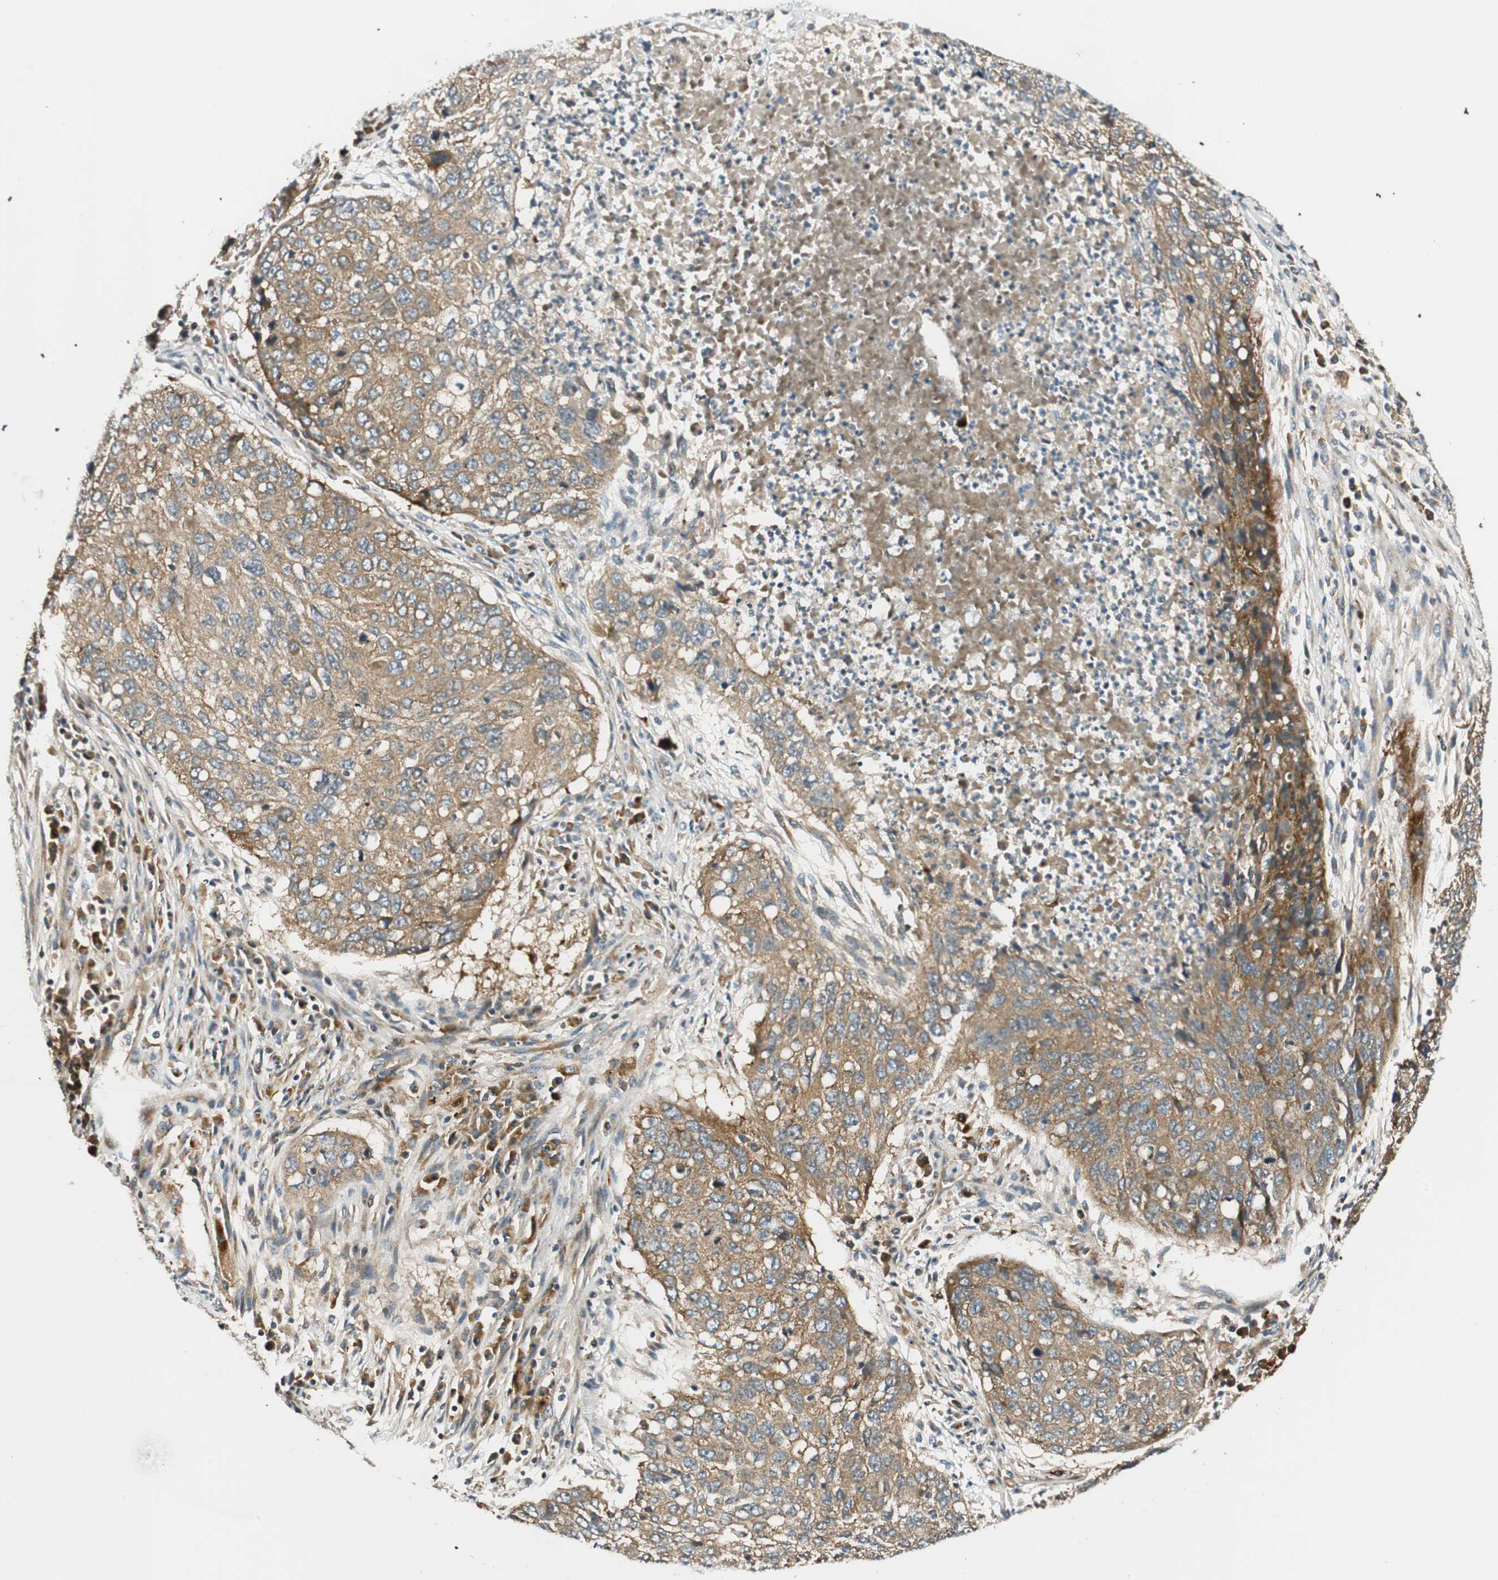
{"staining": {"intensity": "moderate", "quantity": ">75%", "location": "cytoplasmic/membranous"}, "tissue": "lung cancer", "cell_type": "Tumor cells", "image_type": "cancer", "snomed": [{"axis": "morphology", "description": "Squamous cell carcinoma, NOS"}, {"axis": "topography", "description": "Lung"}], "caption": "Tumor cells exhibit moderate cytoplasmic/membranous positivity in approximately >75% of cells in lung squamous cell carcinoma. (Stains: DAB in brown, nuclei in blue, Microscopy: brightfield microscopy at high magnification).", "gene": "ABI1", "patient": {"sex": "female", "age": 63}}